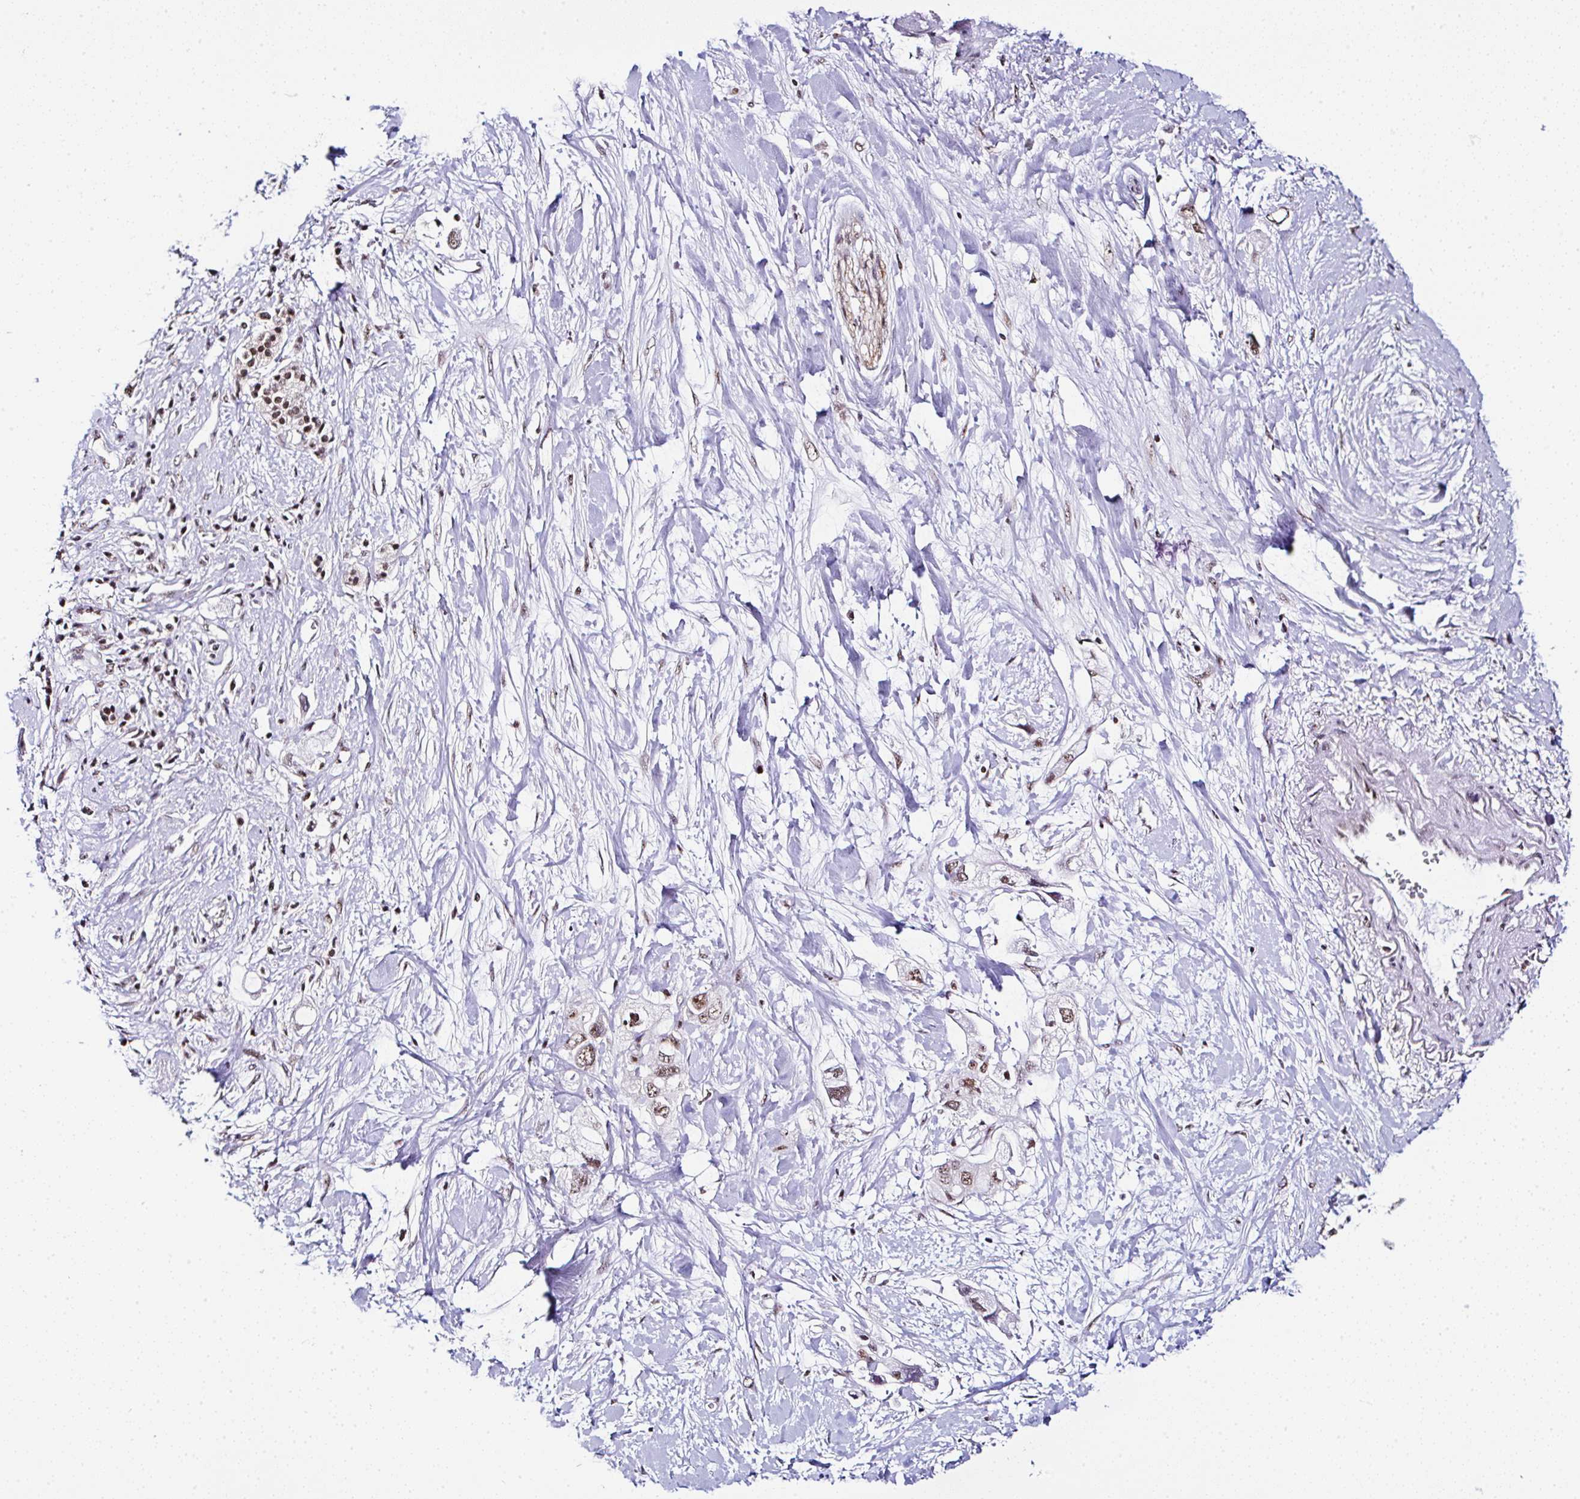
{"staining": {"intensity": "moderate", "quantity": ">75%", "location": "nuclear"}, "tissue": "pancreatic cancer", "cell_type": "Tumor cells", "image_type": "cancer", "snomed": [{"axis": "morphology", "description": "Adenocarcinoma, NOS"}, {"axis": "topography", "description": "Pancreas"}], "caption": "Protein expression analysis of human pancreatic adenocarcinoma reveals moderate nuclear expression in approximately >75% of tumor cells.", "gene": "PTPN2", "patient": {"sex": "female", "age": 56}}